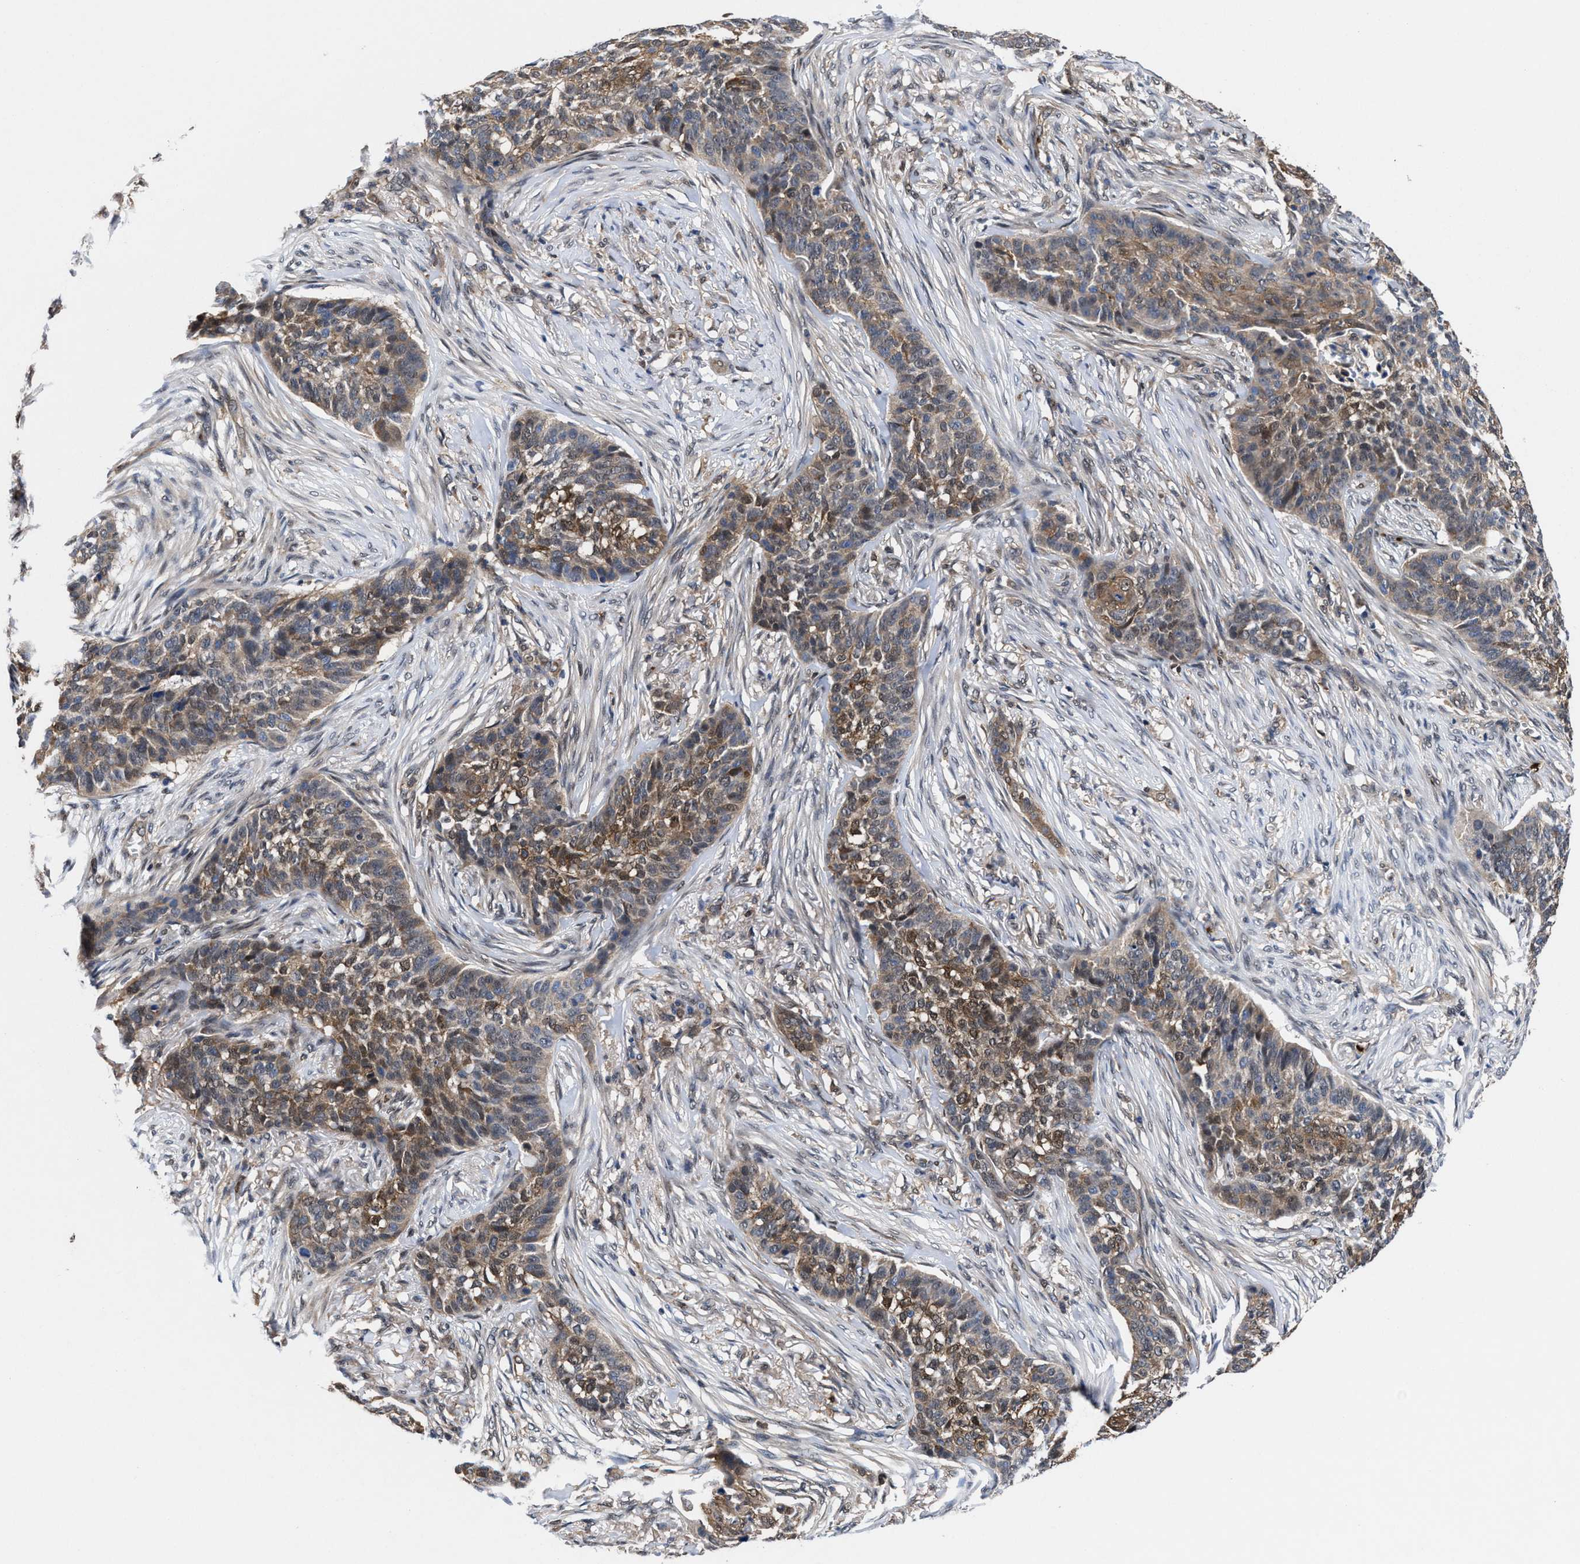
{"staining": {"intensity": "weak", "quantity": ">75%", "location": "cytoplasmic/membranous"}, "tissue": "skin cancer", "cell_type": "Tumor cells", "image_type": "cancer", "snomed": [{"axis": "morphology", "description": "Basal cell carcinoma"}, {"axis": "topography", "description": "Skin"}], "caption": "IHC staining of skin cancer, which shows low levels of weak cytoplasmic/membranous positivity in about >75% of tumor cells indicating weak cytoplasmic/membranous protein positivity. The staining was performed using DAB (3,3'-diaminobenzidine) (brown) for protein detection and nuclei were counterstained in hematoxylin (blue).", "gene": "ACLY", "patient": {"sex": "male", "age": 85}}